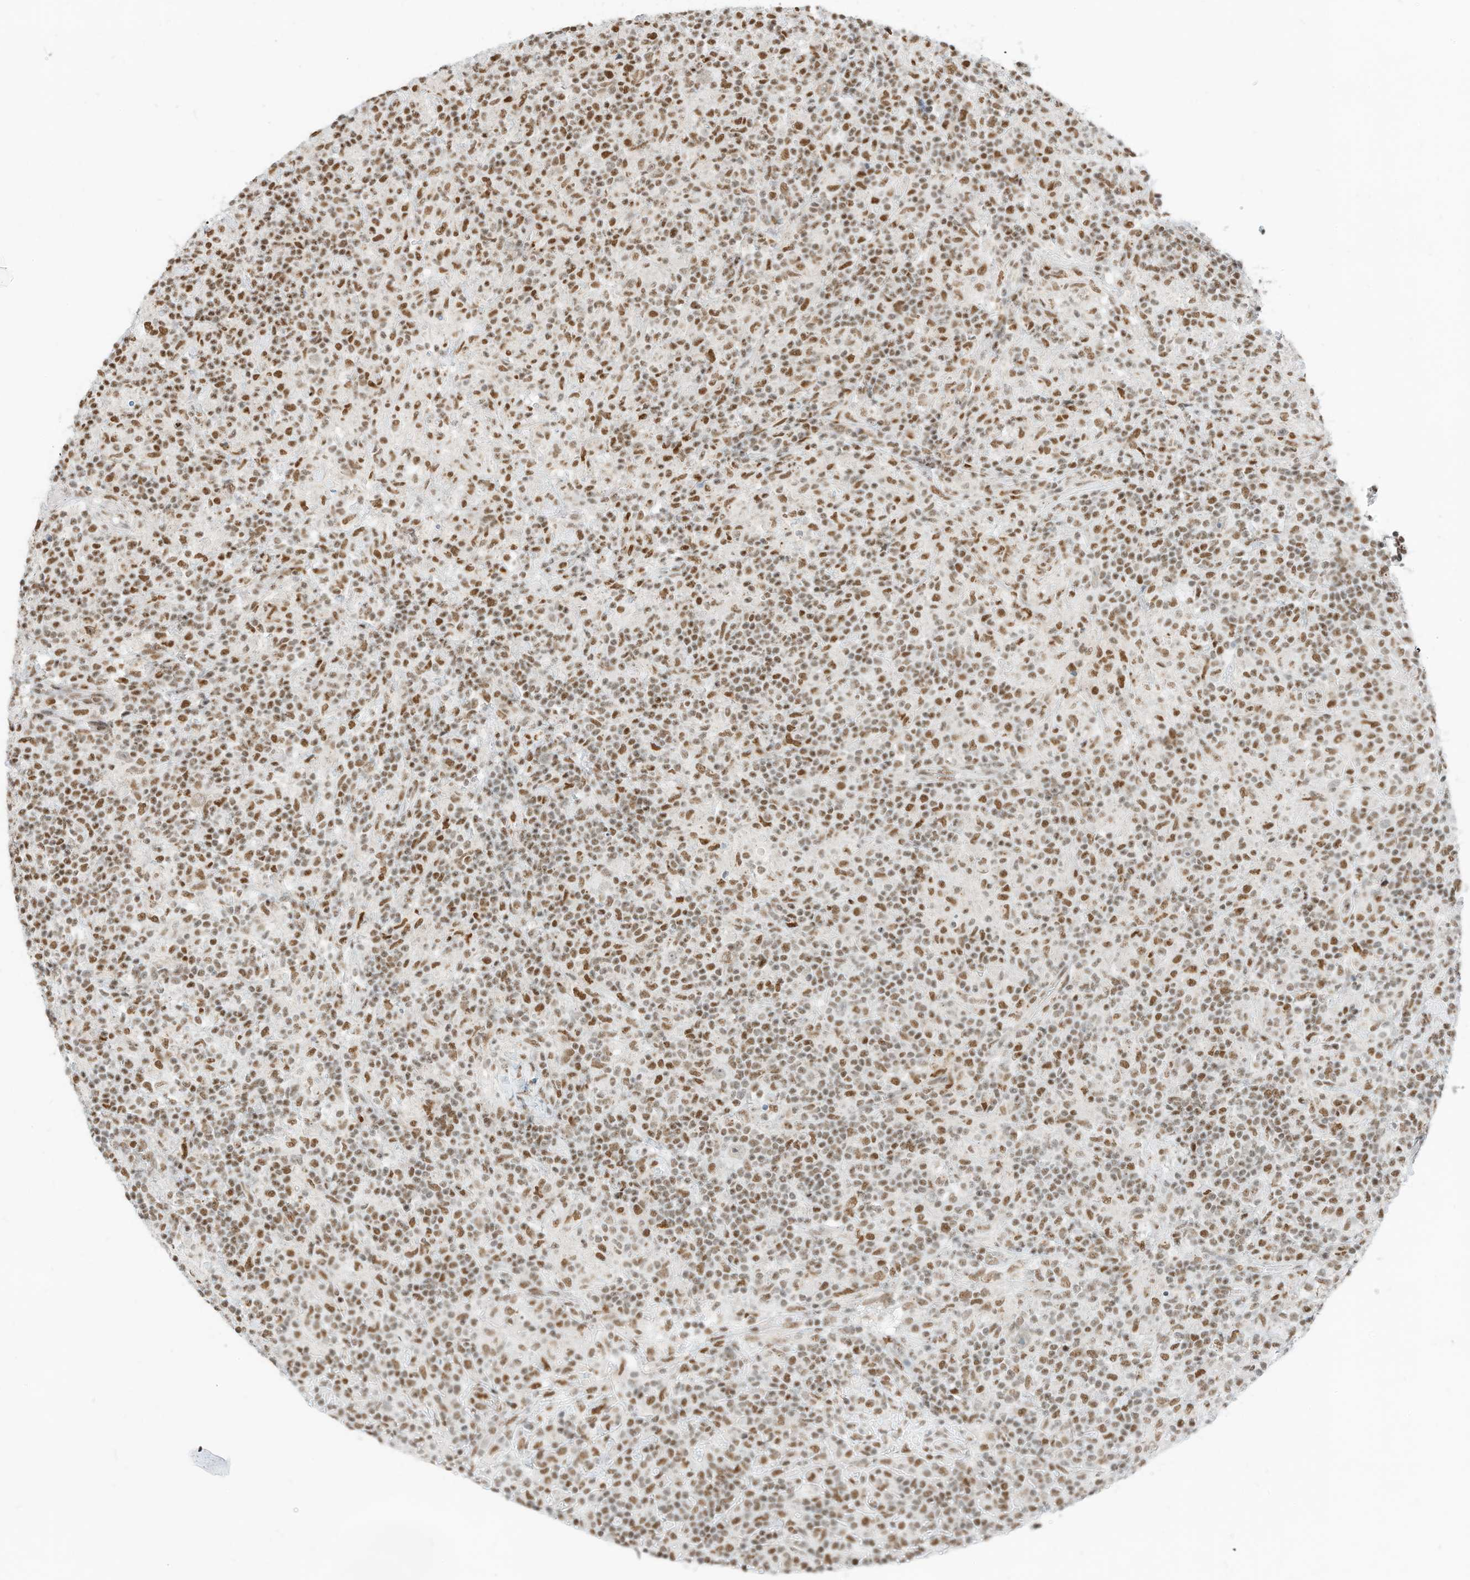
{"staining": {"intensity": "moderate", "quantity": ">75%", "location": "nuclear"}, "tissue": "lymphoma", "cell_type": "Tumor cells", "image_type": "cancer", "snomed": [{"axis": "morphology", "description": "Hodgkin's disease, NOS"}, {"axis": "topography", "description": "Lymph node"}], "caption": "The immunohistochemical stain labels moderate nuclear expression in tumor cells of Hodgkin's disease tissue.", "gene": "SMARCA2", "patient": {"sex": "male", "age": 70}}